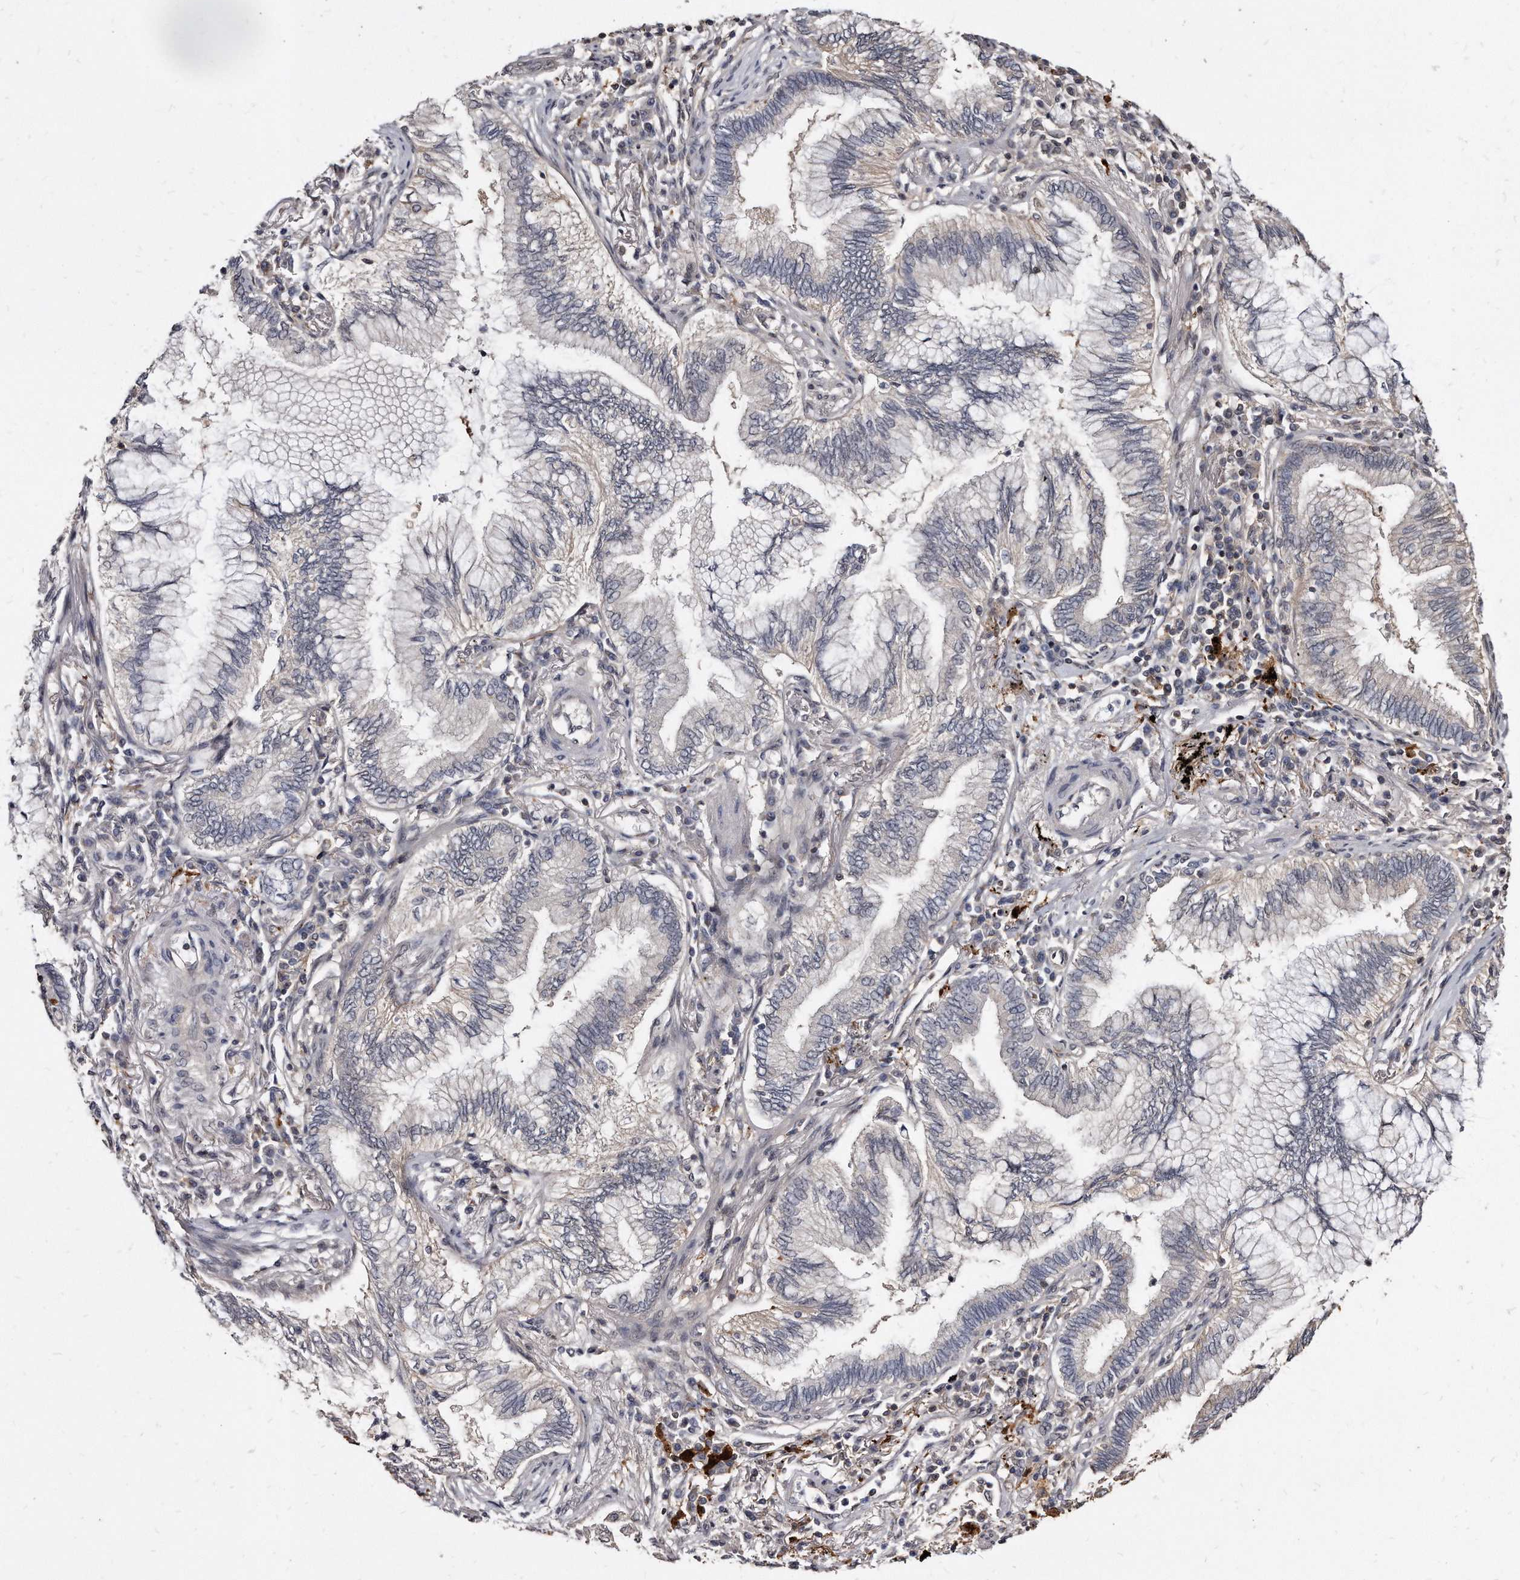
{"staining": {"intensity": "negative", "quantity": "none", "location": "none"}, "tissue": "bronchus", "cell_type": "Respiratory epithelial cells", "image_type": "normal", "snomed": [{"axis": "morphology", "description": "Normal tissue, NOS"}, {"axis": "morphology", "description": "Adenocarcinoma, NOS"}, {"axis": "topography", "description": "Bronchus"}, {"axis": "topography", "description": "Lung"}], "caption": "The image displays no significant positivity in respiratory epithelial cells of bronchus.", "gene": "KLHDC3", "patient": {"sex": "female", "age": 70}}